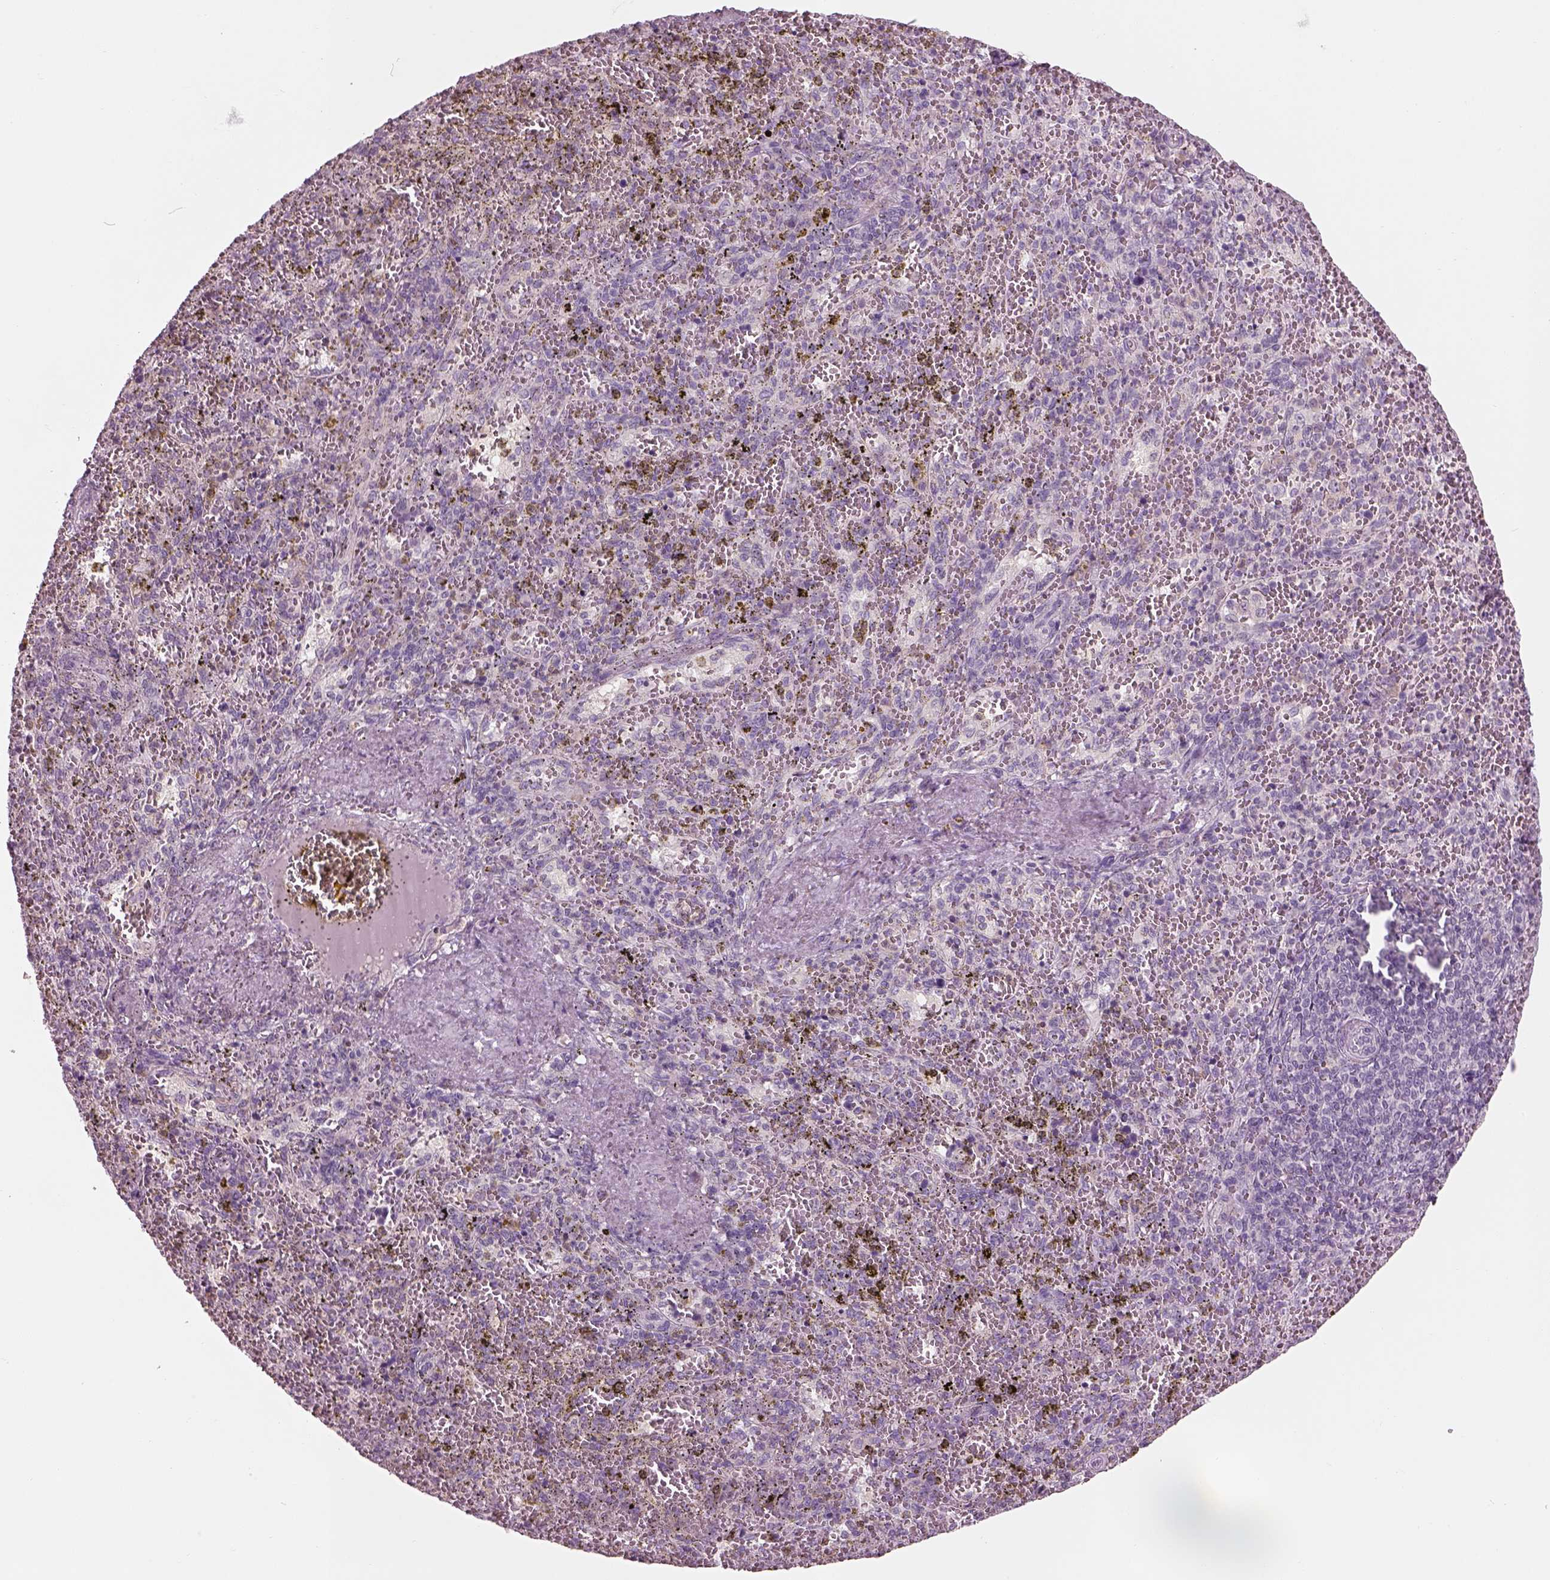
{"staining": {"intensity": "negative", "quantity": "none", "location": "none"}, "tissue": "spleen", "cell_type": "Cells in red pulp", "image_type": "normal", "snomed": [{"axis": "morphology", "description": "Normal tissue, NOS"}, {"axis": "topography", "description": "Spleen"}], "caption": "Immunohistochemical staining of normal human spleen exhibits no significant positivity in cells in red pulp. (DAB immunohistochemistry, high magnification).", "gene": "SLC27A2", "patient": {"sex": "female", "age": 50}}